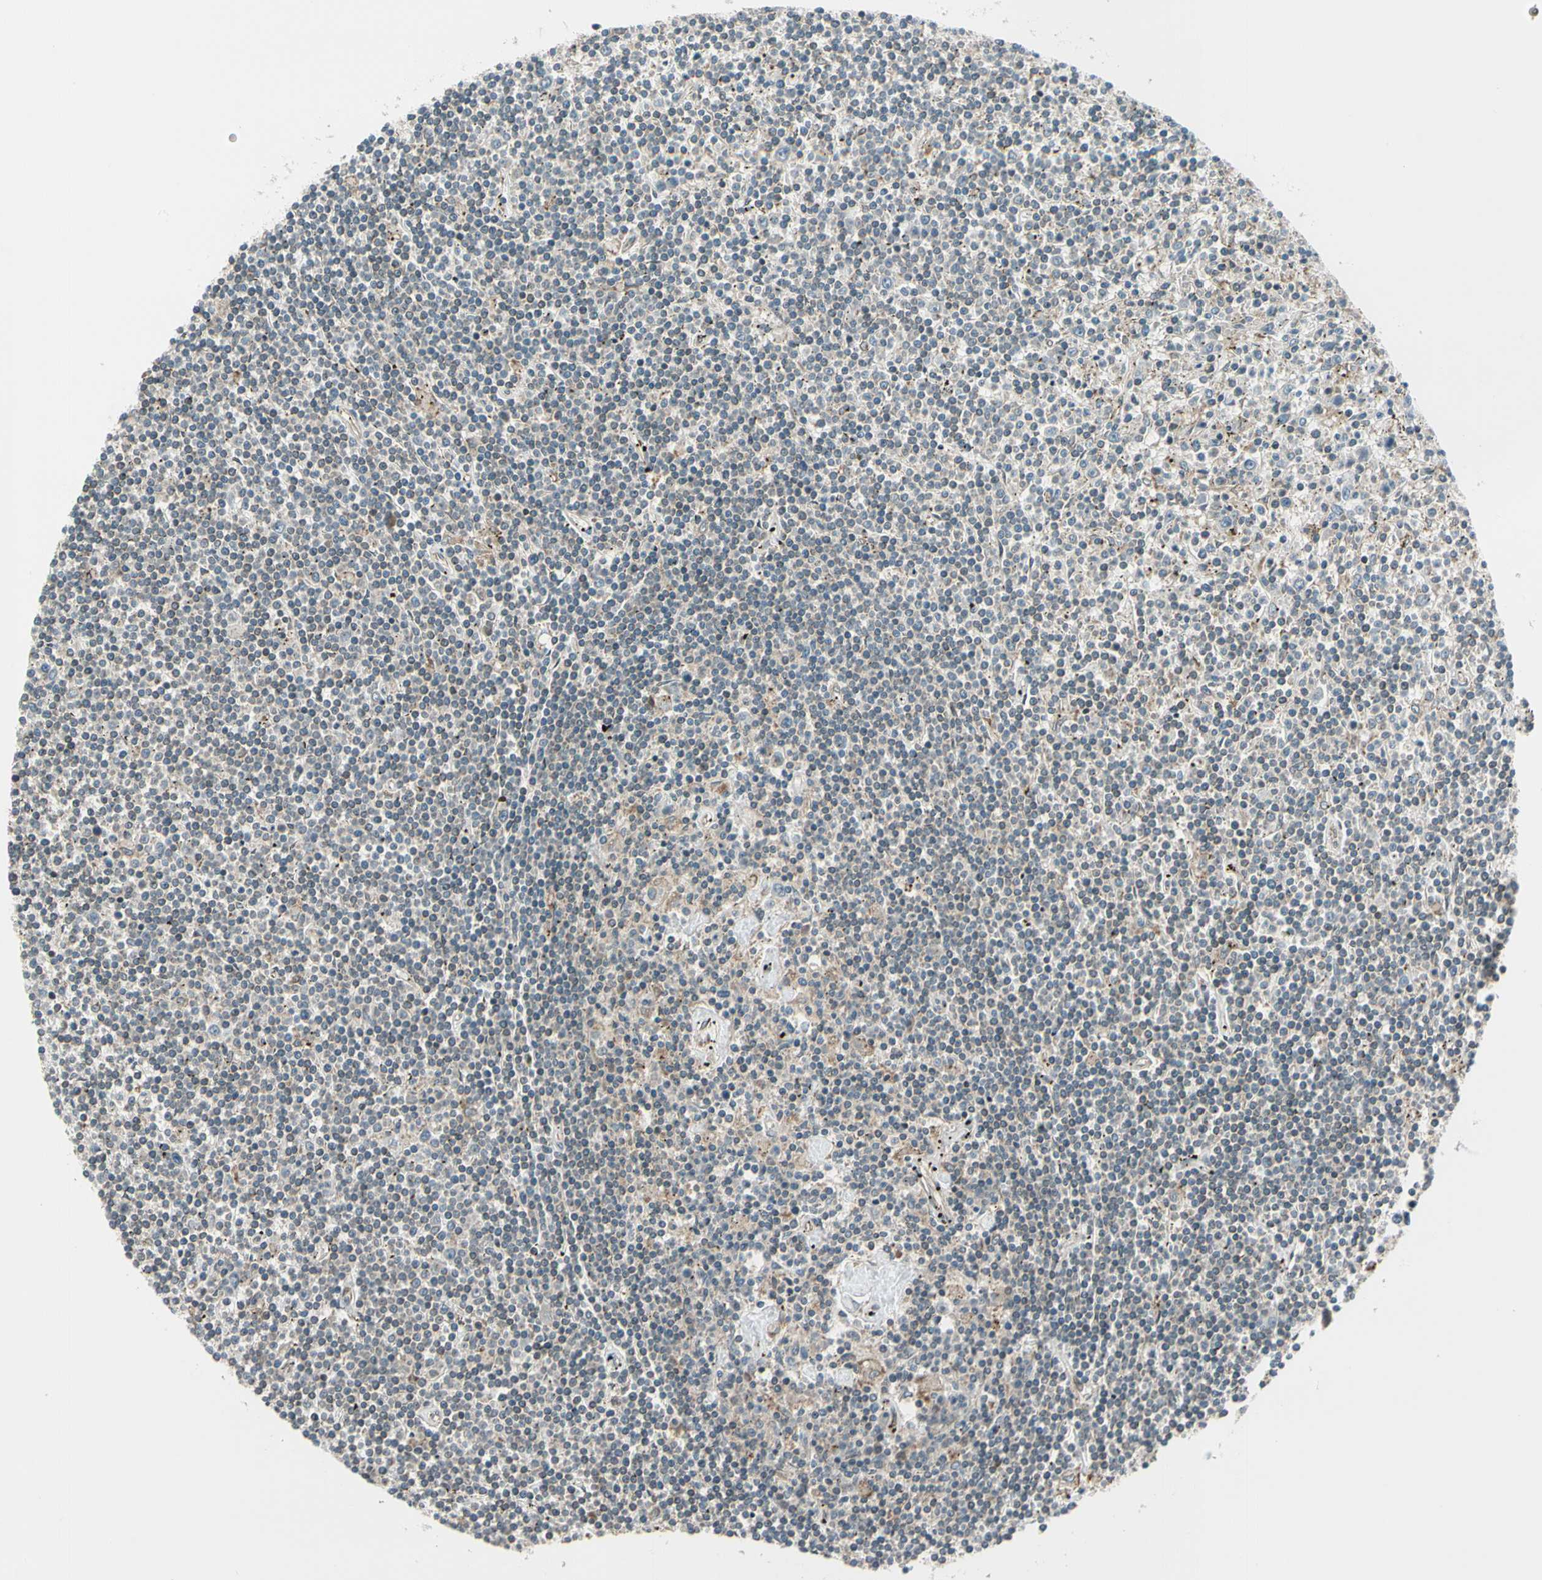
{"staining": {"intensity": "negative", "quantity": "none", "location": "none"}, "tissue": "lymphoma", "cell_type": "Tumor cells", "image_type": "cancer", "snomed": [{"axis": "morphology", "description": "Malignant lymphoma, non-Hodgkin's type, Low grade"}, {"axis": "topography", "description": "Spleen"}], "caption": "Immunohistochemical staining of human lymphoma reveals no significant positivity in tumor cells.", "gene": "TRIO", "patient": {"sex": "male", "age": 76}}